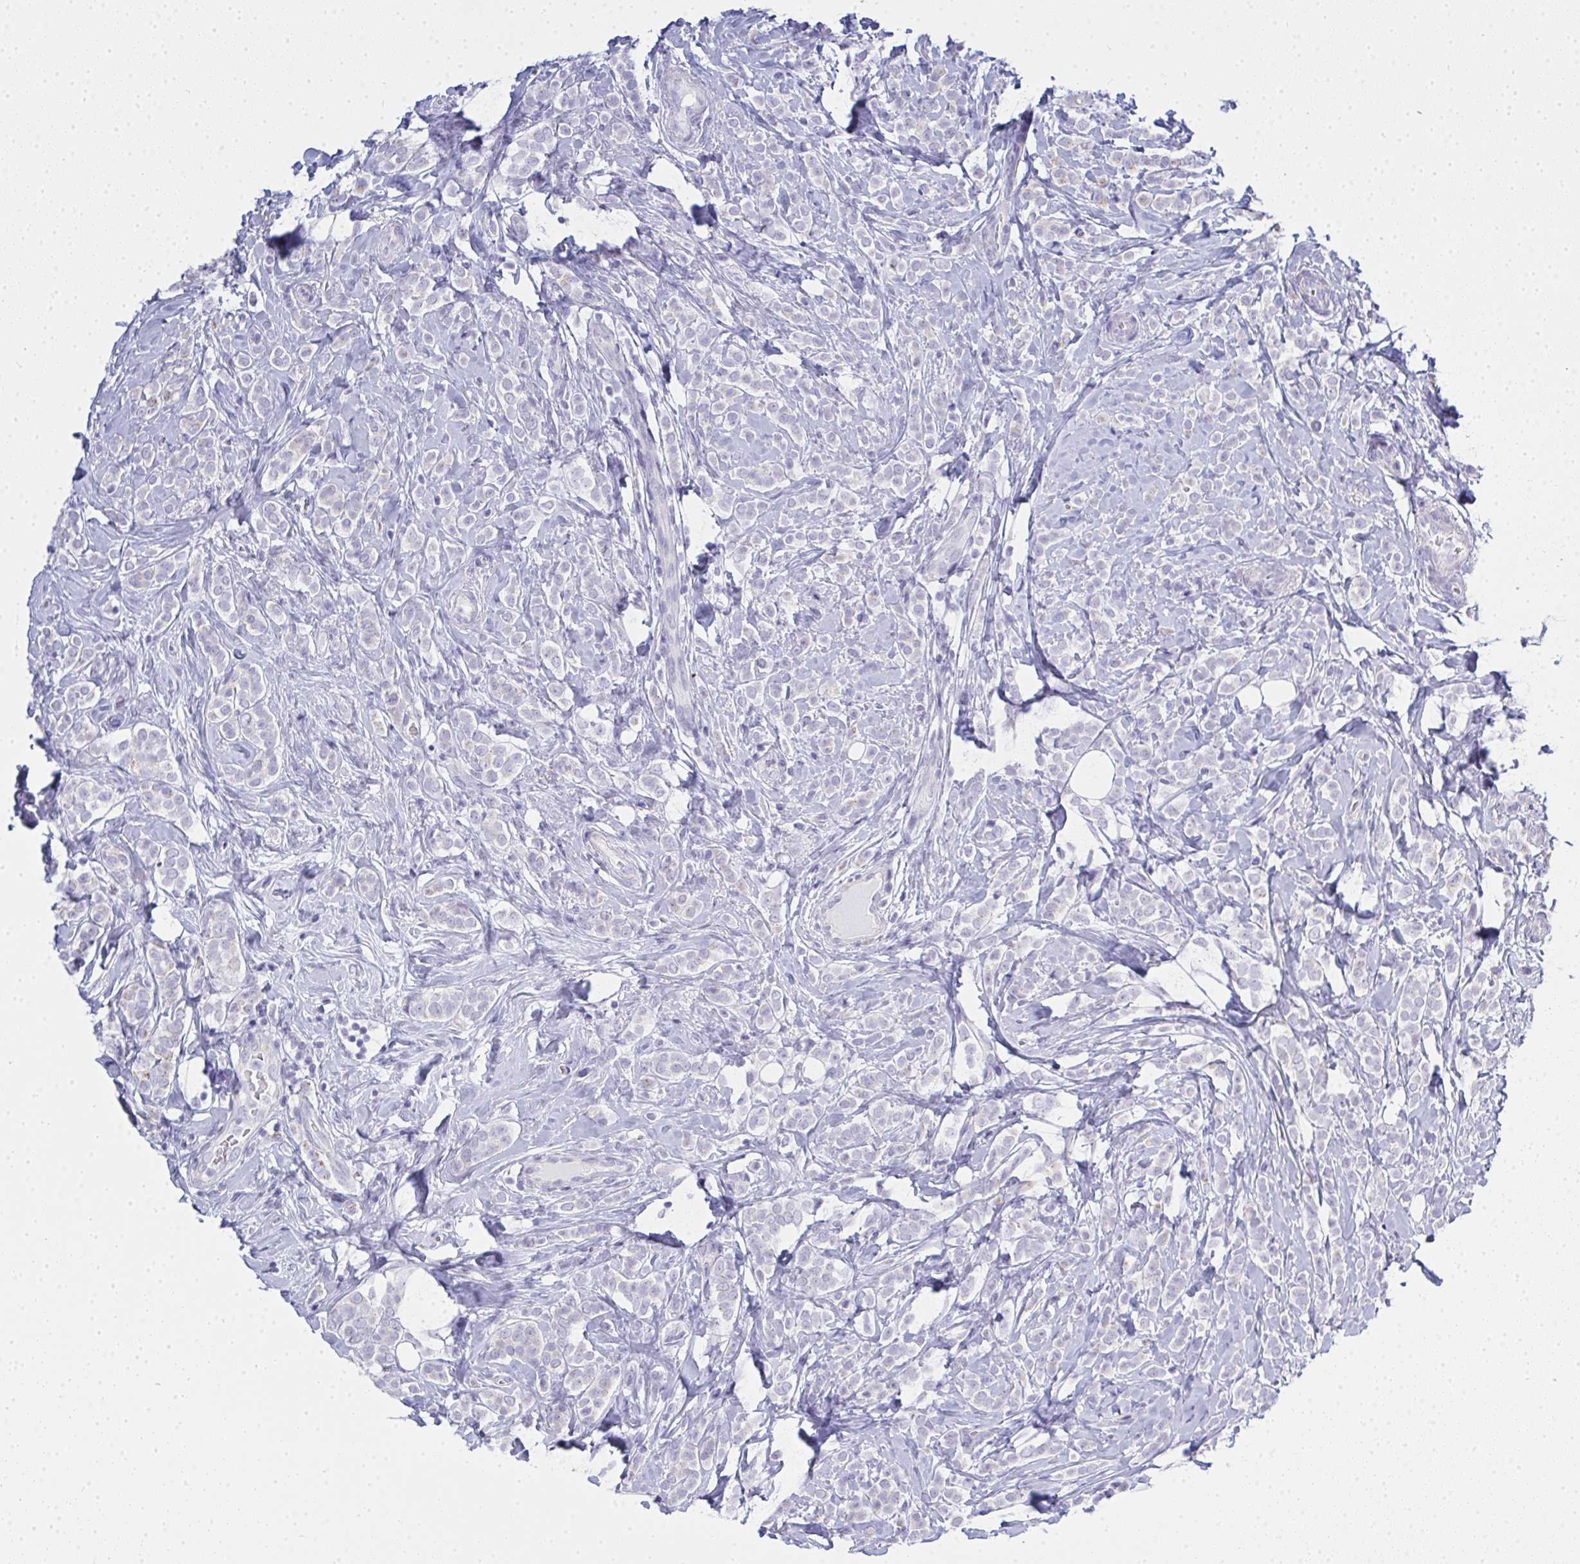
{"staining": {"intensity": "negative", "quantity": "none", "location": "none"}, "tissue": "breast cancer", "cell_type": "Tumor cells", "image_type": "cancer", "snomed": [{"axis": "morphology", "description": "Lobular carcinoma"}, {"axis": "topography", "description": "Breast"}], "caption": "A histopathology image of lobular carcinoma (breast) stained for a protein shows no brown staining in tumor cells.", "gene": "GSDMB", "patient": {"sex": "female", "age": 49}}